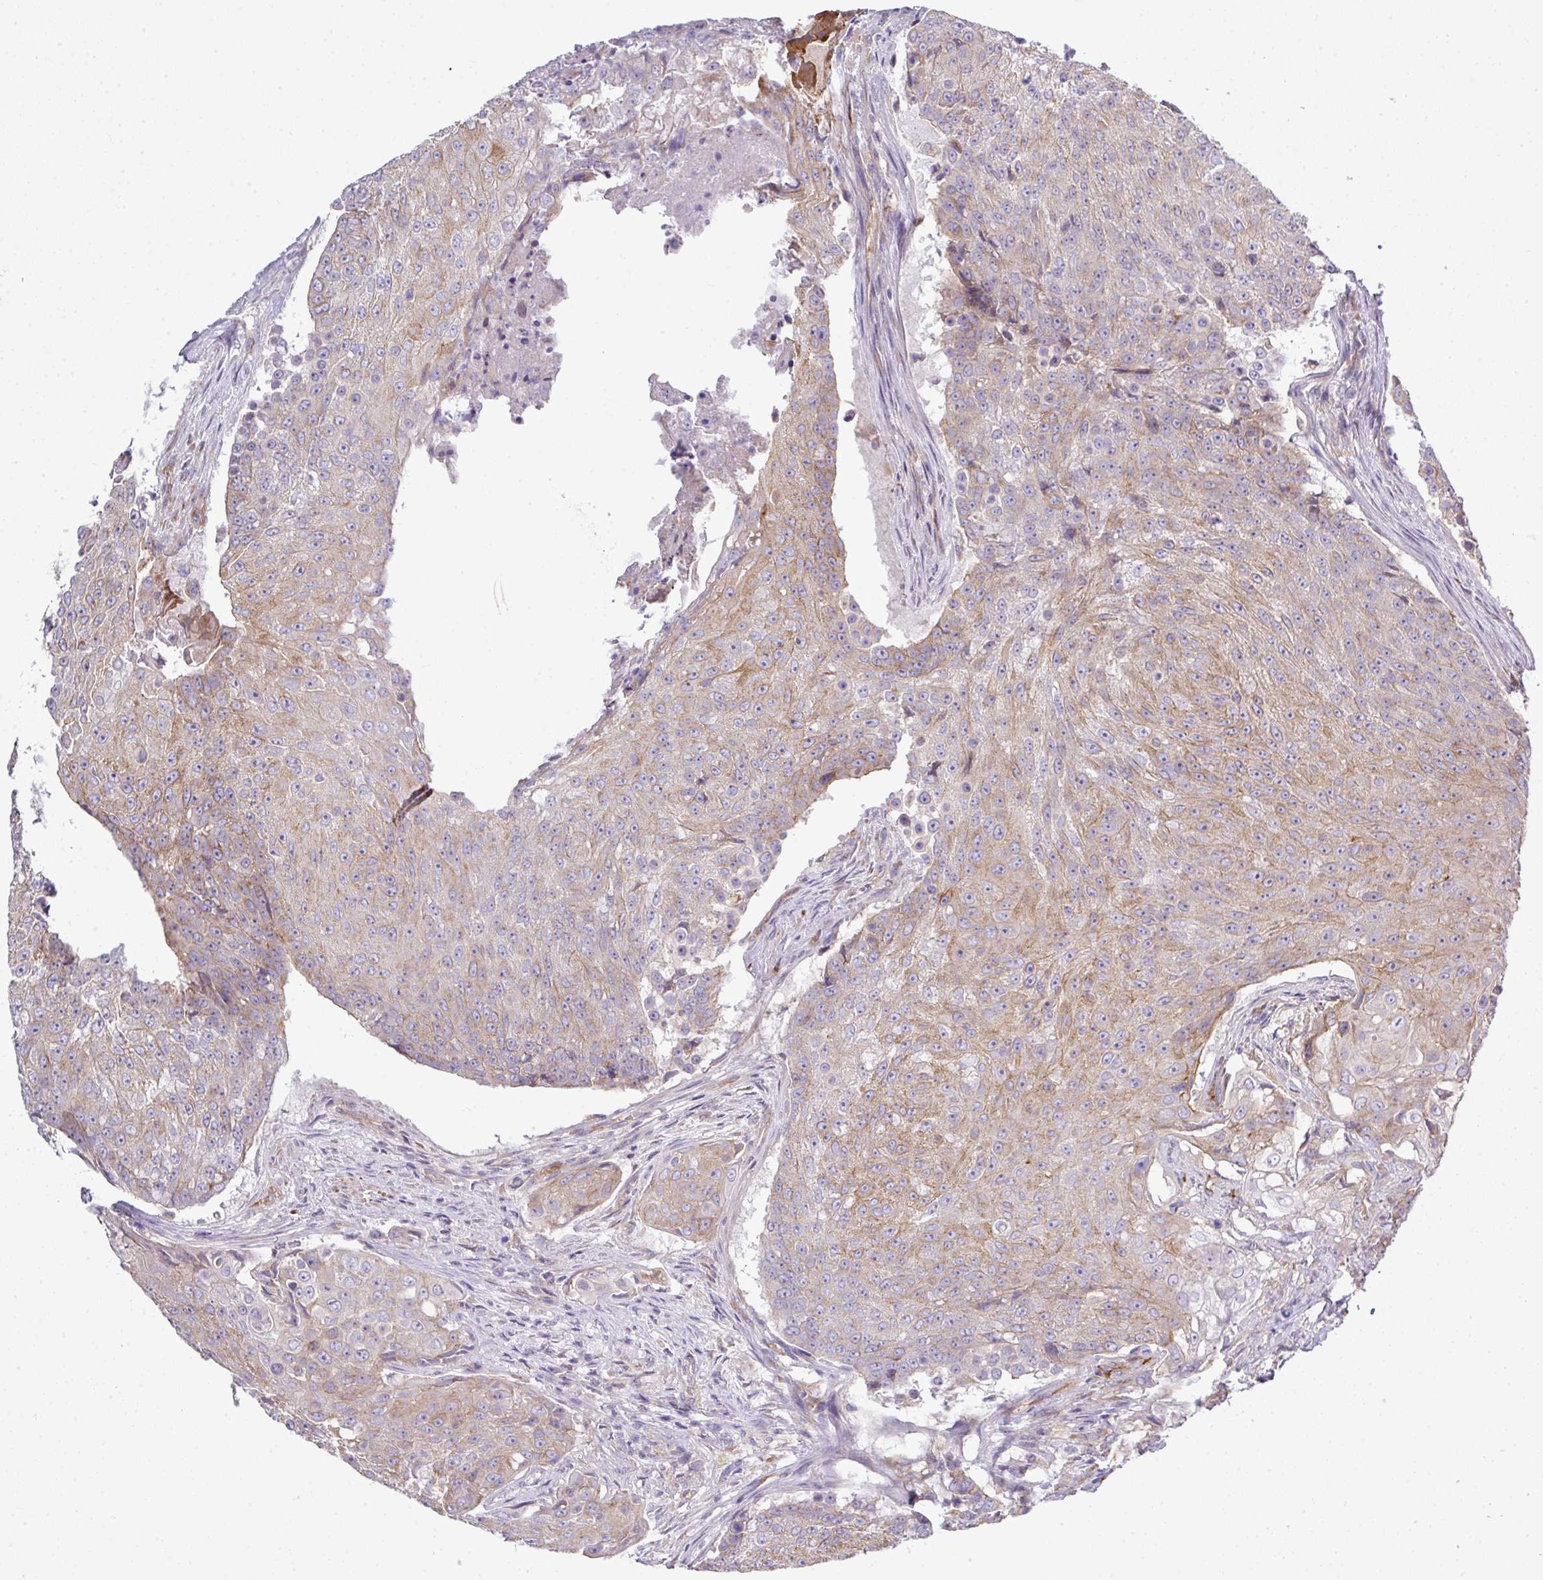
{"staining": {"intensity": "moderate", "quantity": "25%-75%", "location": "cytoplasmic/membranous"}, "tissue": "urothelial cancer", "cell_type": "Tumor cells", "image_type": "cancer", "snomed": [{"axis": "morphology", "description": "Urothelial carcinoma, High grade"}, {"axis": "topography", "description": "Urinary bladder"}], "caption": "Immunohistochemical staining of urothelial carcinoma (high-grade) demonstrates moderate cytoplasmic/membranous protein staining in approximately 25%-75% of tumor cells. (DAB (3,3'-diaminobenzidine) IHC, brown staining for protein, blue staining for nuclei).", "gene": "ABCC5", "patient": {"sex": "female", "age": 63}}